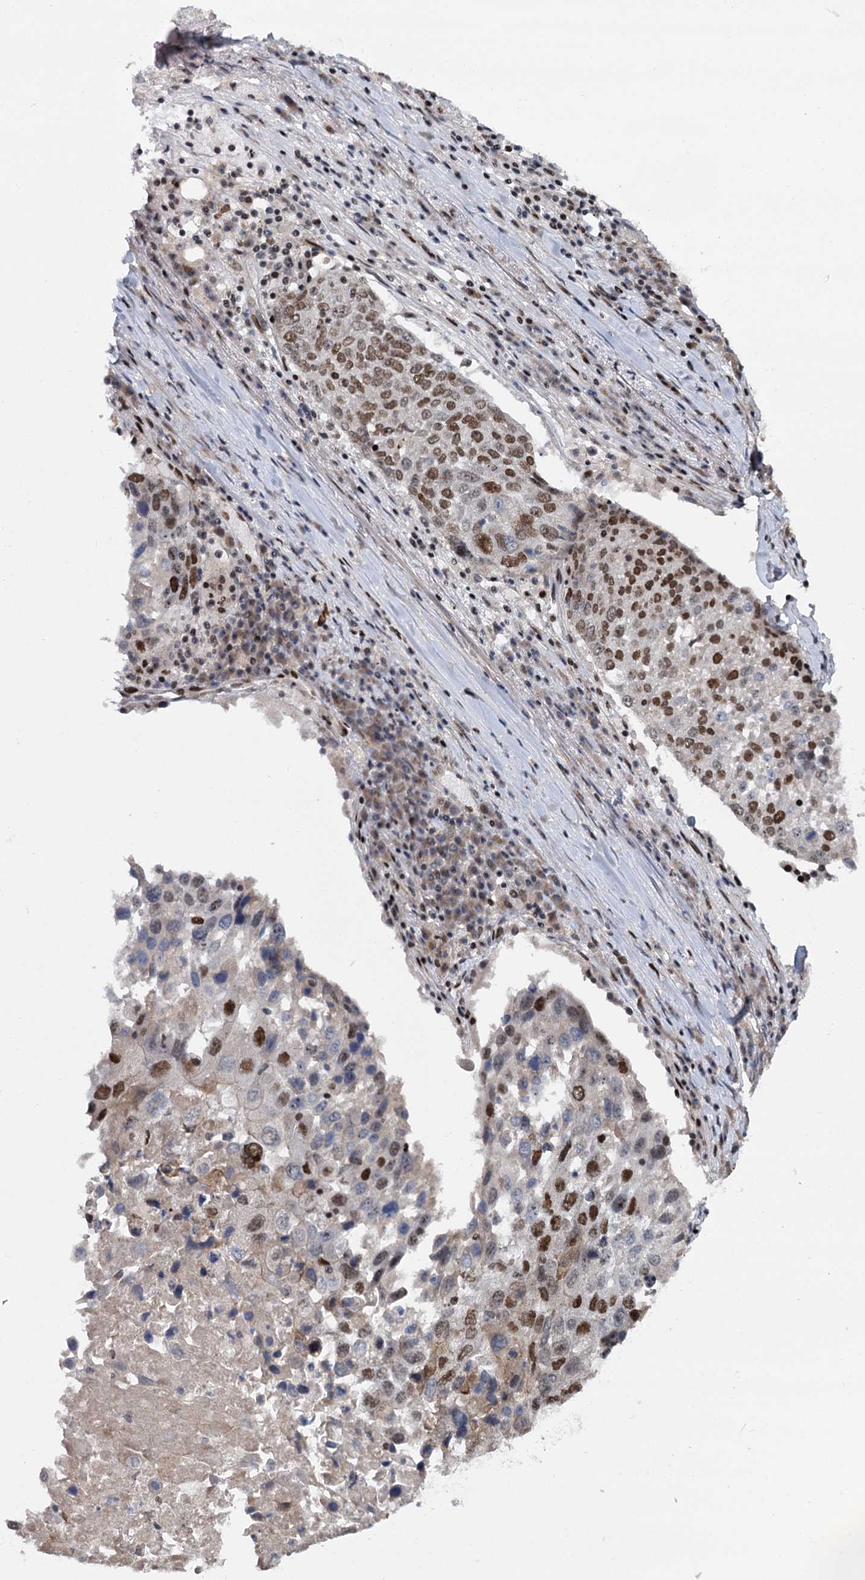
{"staining": {"intensity": "moderate", "quantity": ">75%", "location": "nuclear"}, "tissue": "lung cancer", "cell_type": "Tumor cells", "image_type": "cancer", "snomed": [{"axis": "morphology", "description": "Squamous cell carcinoma, NOS"}, {"axis": "topography", "description": "Lung"}], "caption": "The micrograph demonstrates staining of lung squamous cell carcinoma, revealing moderate nuclear protein positivity (brown color) within tumor cells. The protein is shown in brown color, while the nuclei are stained blue.", "gene": "RUFY2", "patient": {"sex": "male", "age": 65}}